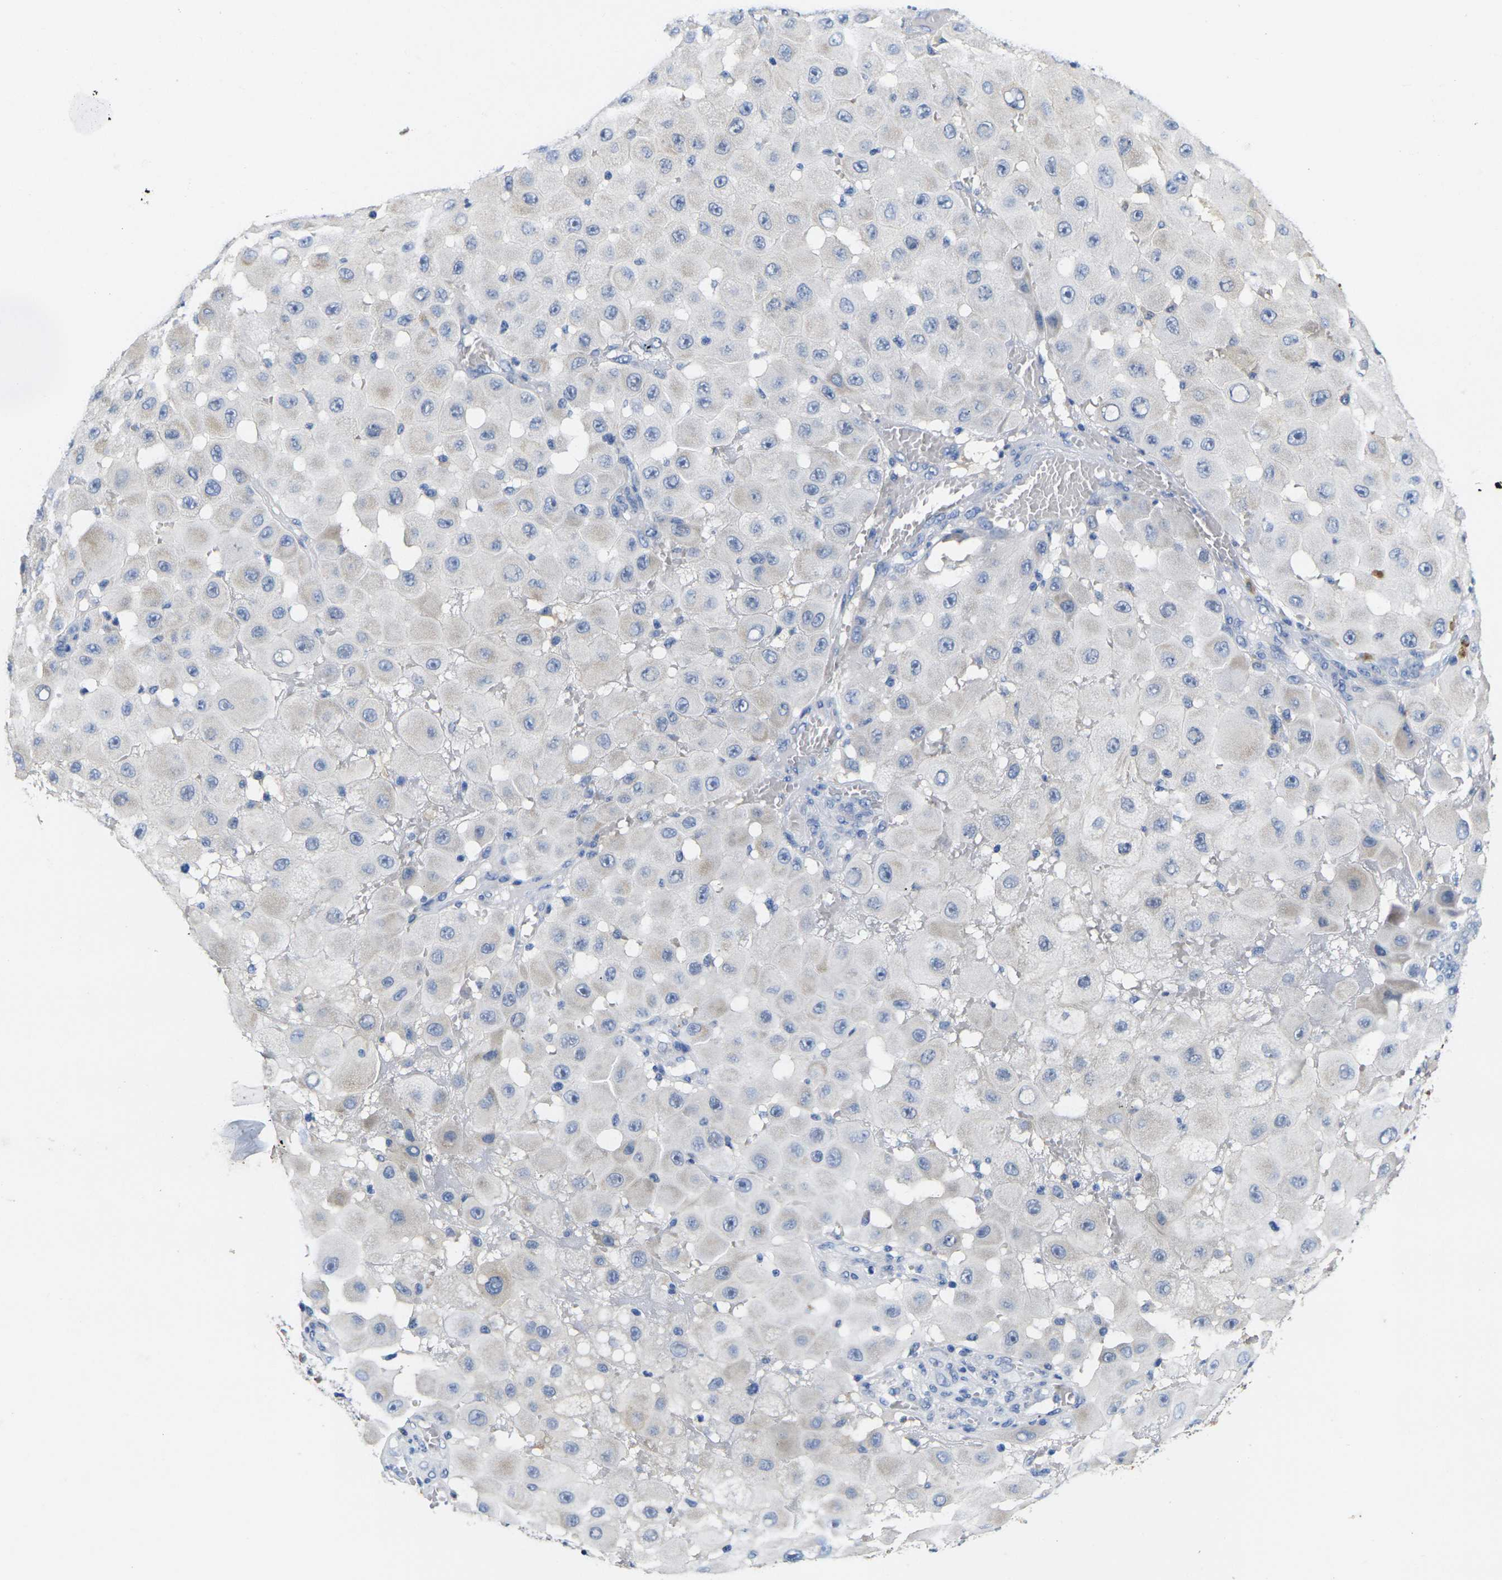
{"staining": {"intensity": "negative", "quantity": "none", "location": "none"}, "tissue": "melanoma", "cell_type": "Tumor cells", "image_type": "cancer", "snomed": [{"axis": "morphology", "description": "Malignant melanoma, NOS"}, {"axis": "topography", "description": "Skin"}], "caption": "Immunohistochemistry (IHC) photomicrograph of malignant melanoma stained for a protein (brown), which displays no expression in tumor cells.", "gene": "NOCT", "patient": {"sex": "female", "age": 81}}